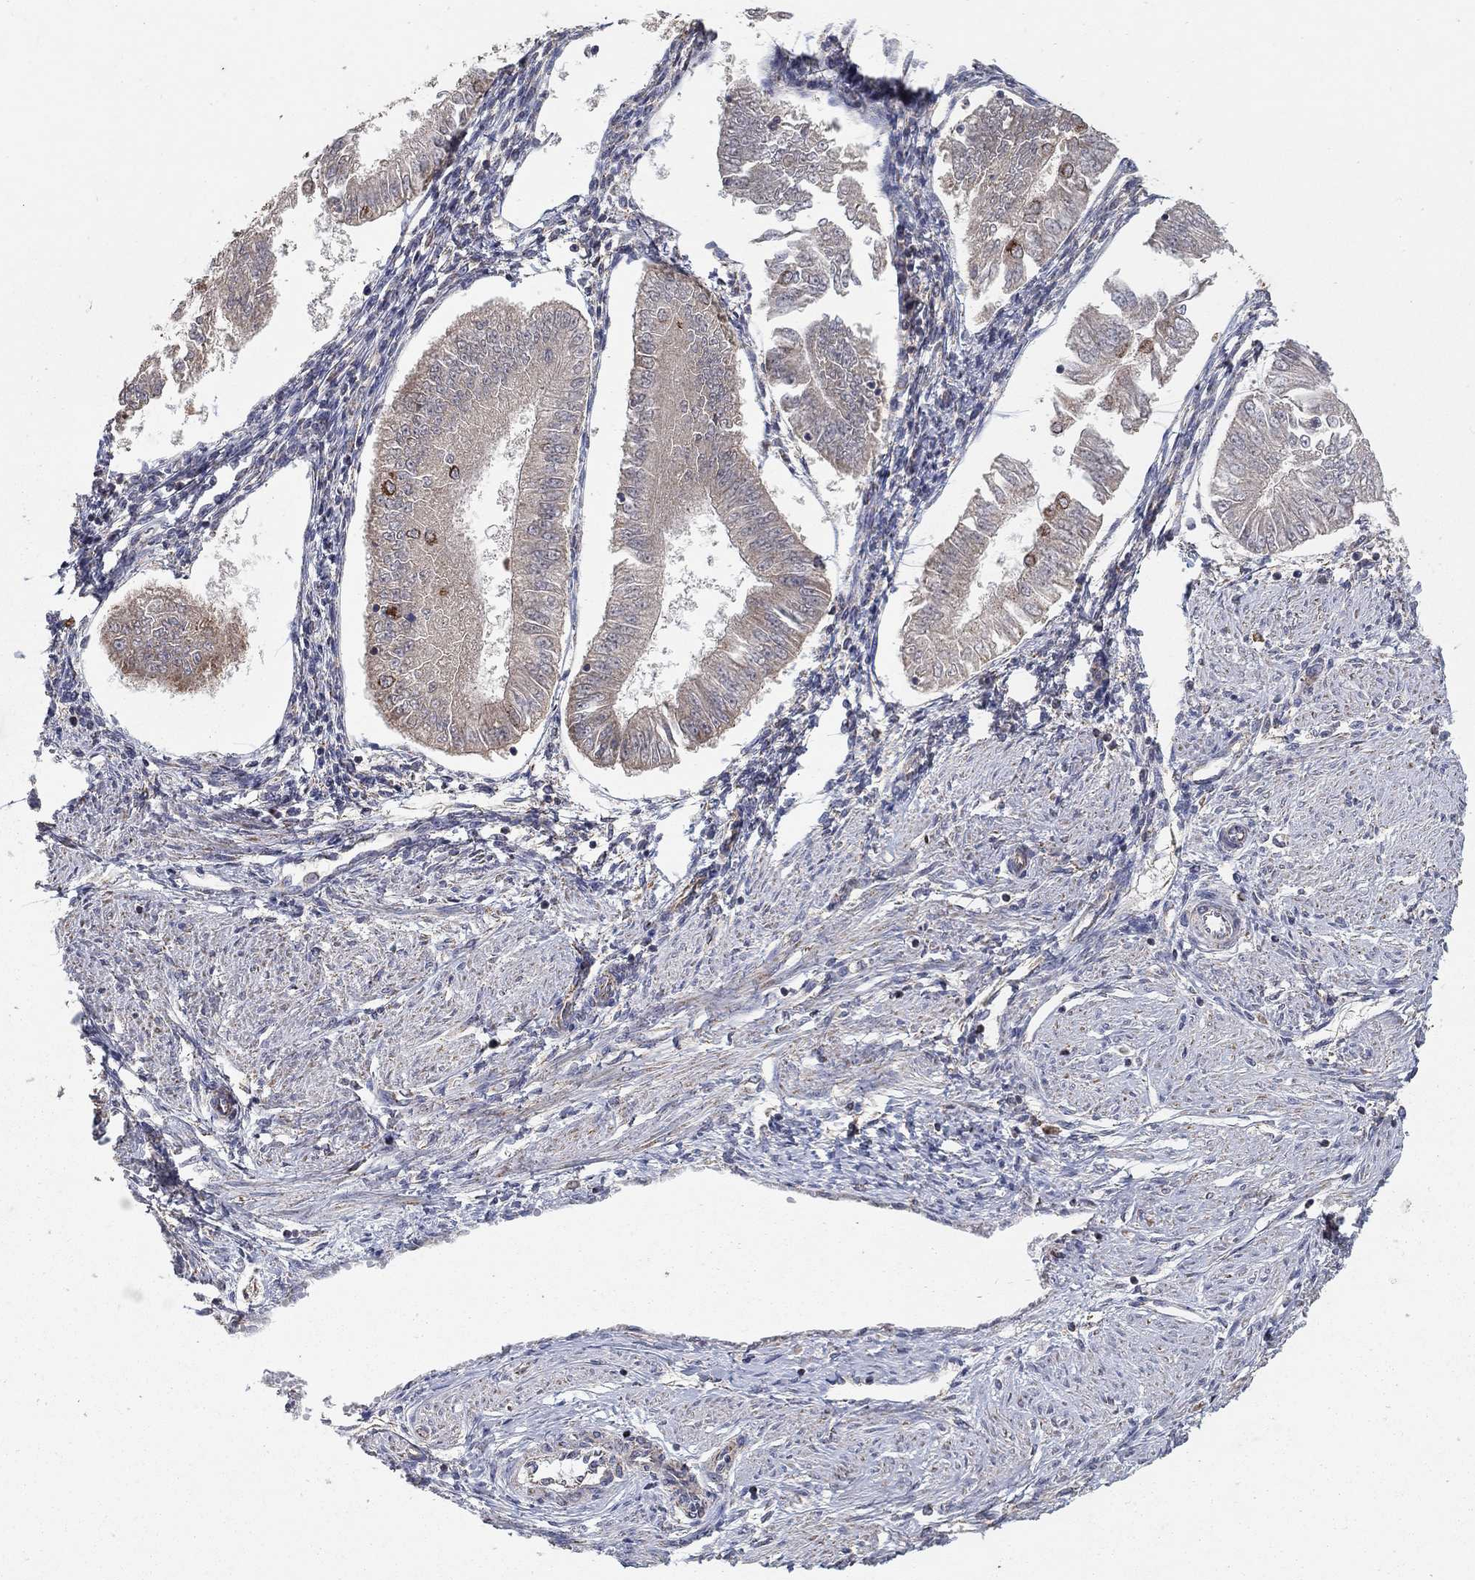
{"staining": {"intensity": "weak", "quantity": "<25%", "location": "cytoplasmic/membranous"}, "tissue": "endometrial cancer", "cell_type": "Tumor cells", "image_type": "cancer", "snomed": [{"axis": "morphology", "description": "Adenocarcinoma, NOS"}, {"axis": "topography", "description": "Endometrium"}], "caption": "The micrograph displays no staining of tumor cells in endometrial adenocarcinoma. (DAB (3,3'-diaminobenzidine) immunohistochemistry (IHC) visualized using brightfield microscopy, high magnification).", "gene": "GPSM1", "patient": {"sex": "female", "age": 53}}